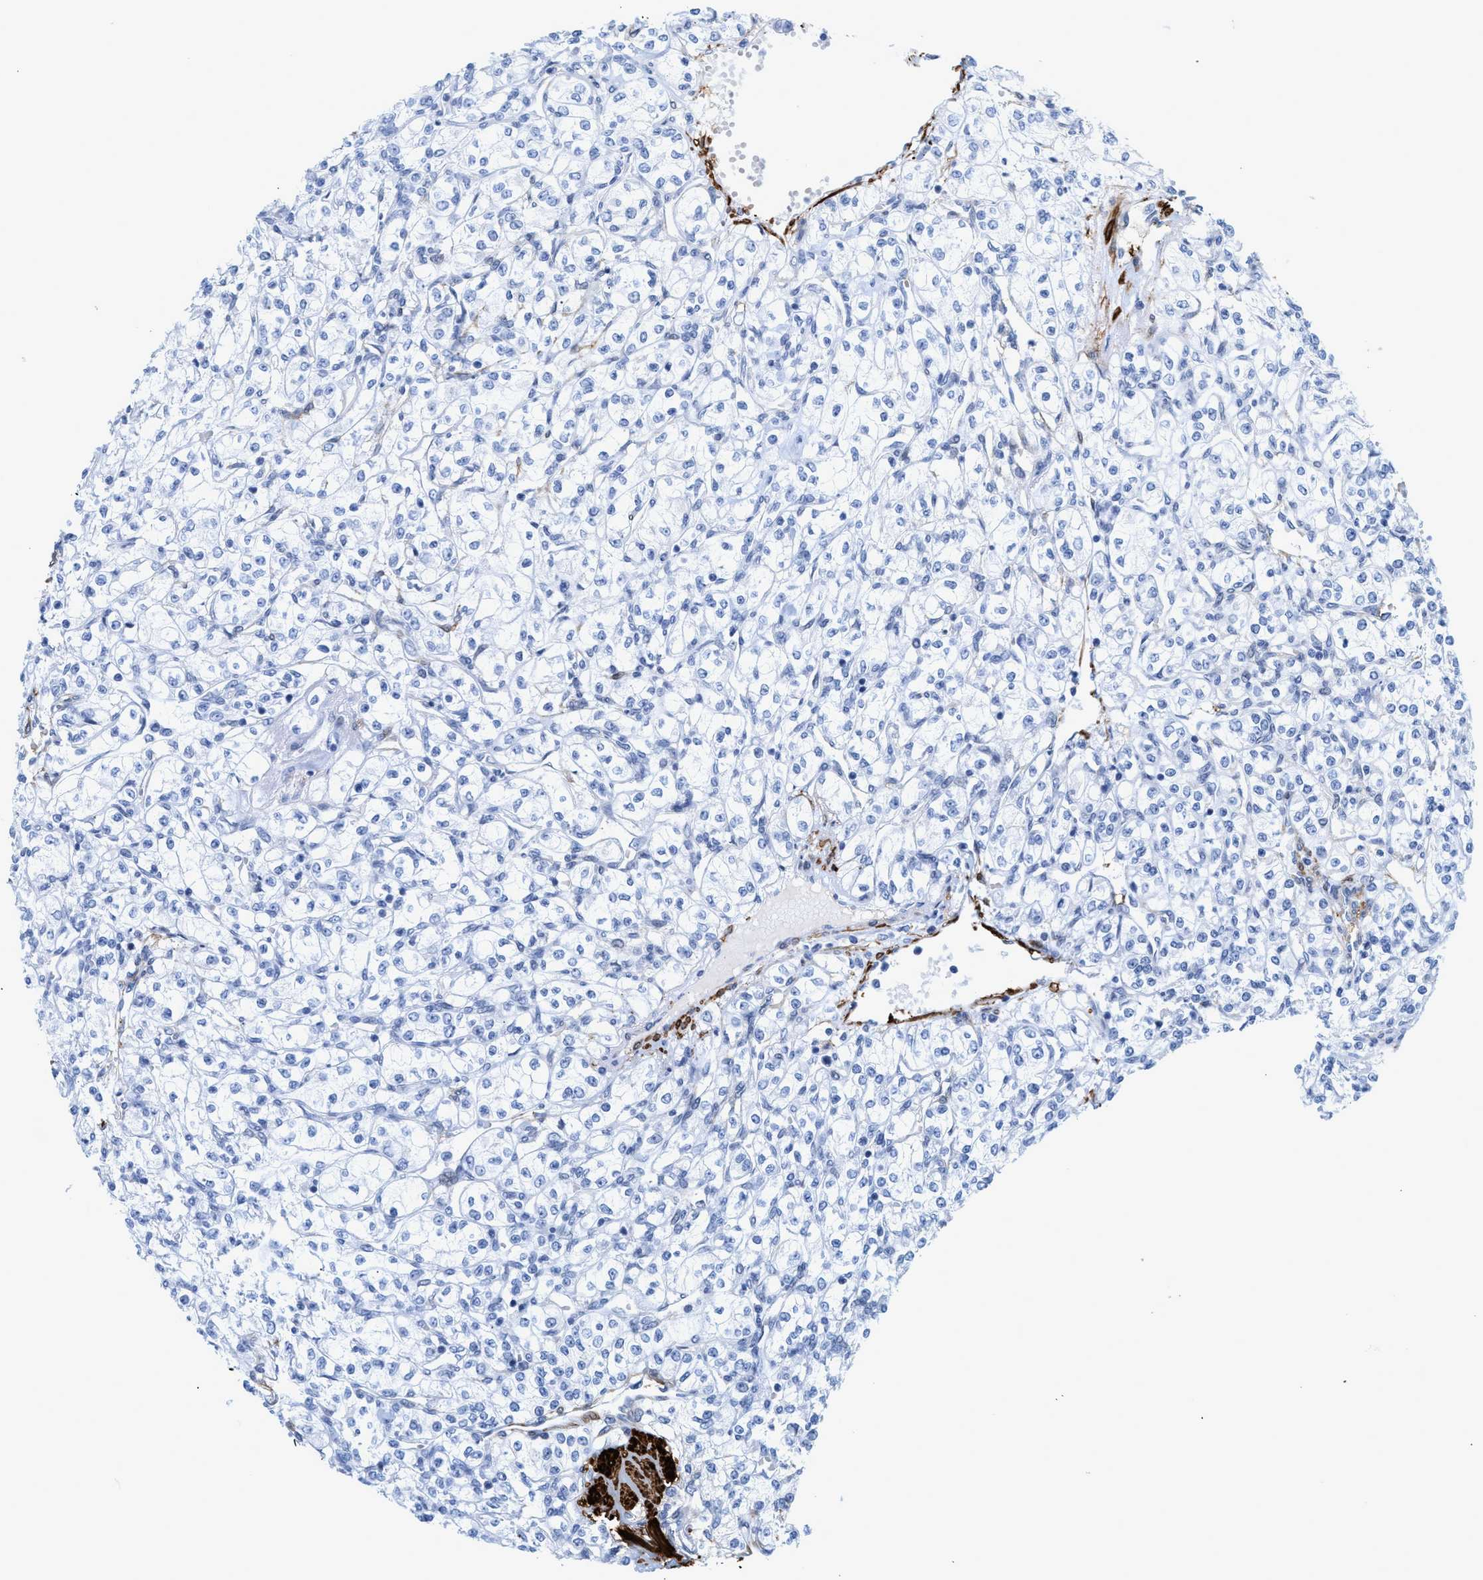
{"staining": {"intensity": "negative", "quantity": "none", "location": "none"}, "tissue": "renal cancer", "cell_type": "Tumor cells", "image_type": "cancer", "snomed": [{"axis": "morphology", "description": "Adenocarcinoma, NOS"}, {"axis": "topography", "description": "Kidney"}], "caption": "High power microscopy photomicrograph of an immunohistochemistry (IHC) image of adenocarcinoma (renal), revealing no significant positivity in tumor cells.", "gene": "TAGLN", "patient": {"sex": "male", "age": 77}}